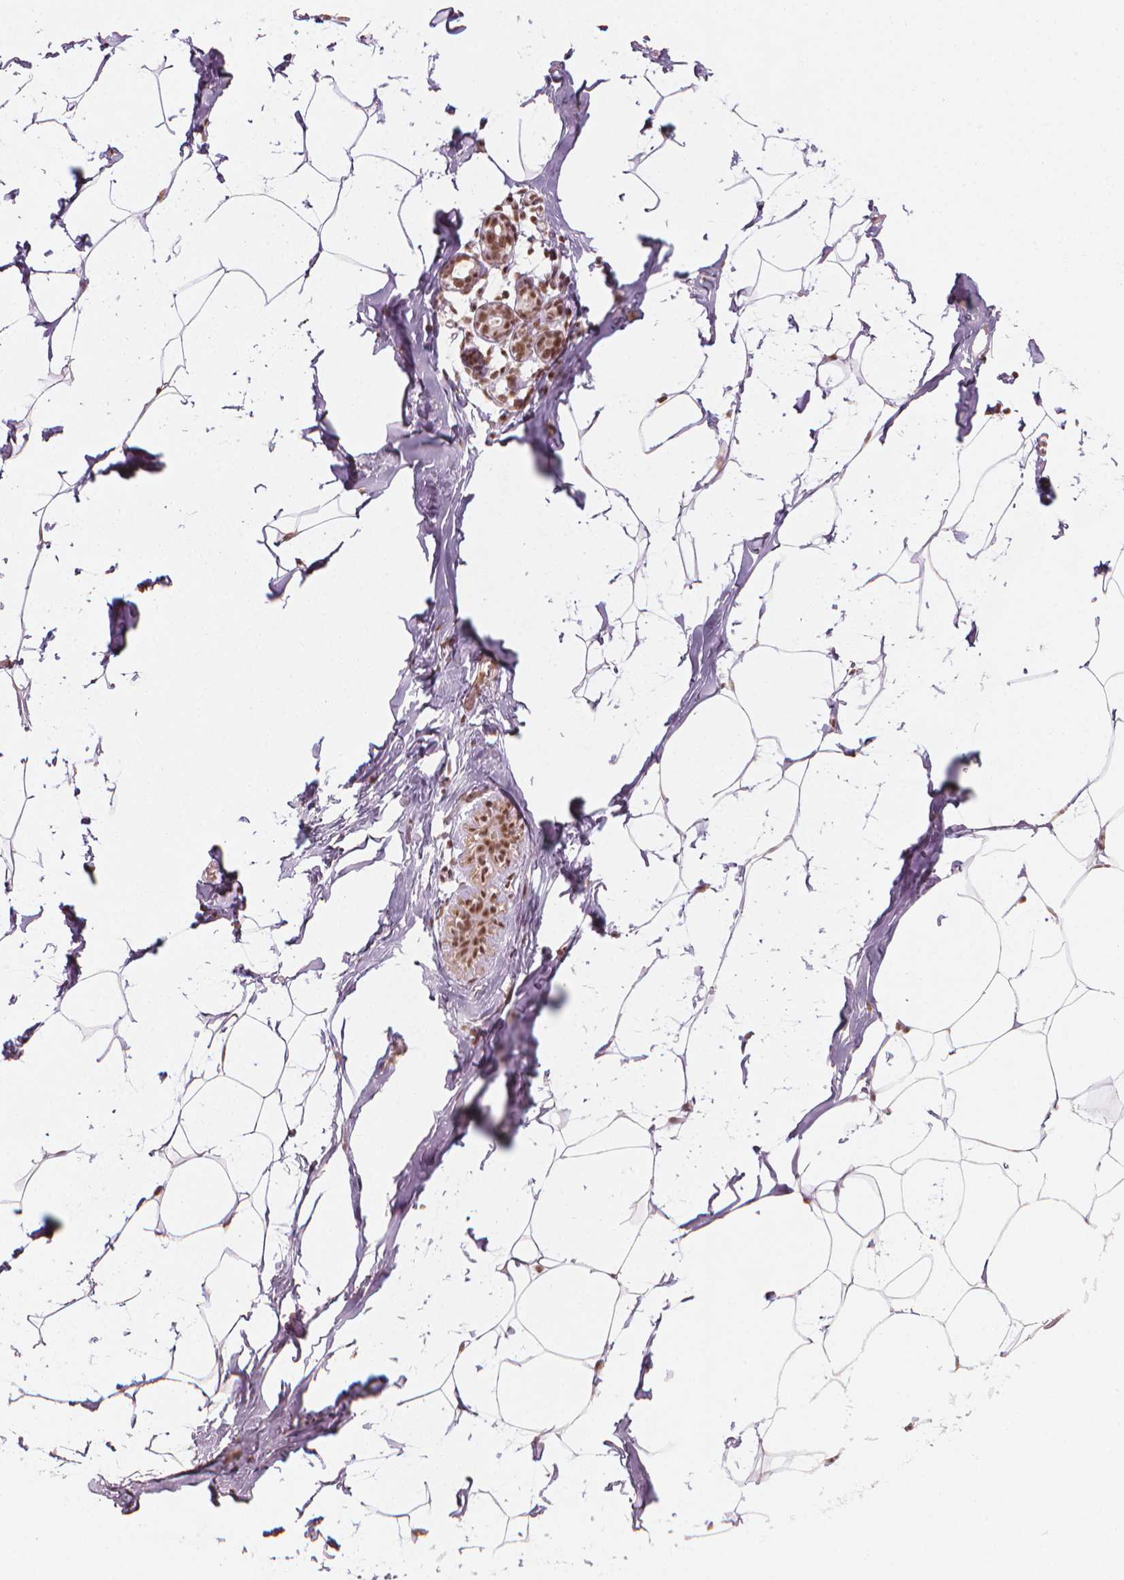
{"staining": {"intensity": "strong", "quantity": ">75%", "location": "nuclear"}, "tissue": "breast", "cell_type": "Adipocytes", "image_type": "normal", "snomed": [{"axis": "morphology", "description": "Normal tissue, NOS"}, {"axis": "topography", "description": "Breast"}], "caption": "Breast was stained to show a protein in brown. There is high levels of strong nuclear expression in about >75% of adipocytes.", "gene": "ELF2", "patient": {"sex": "female", "age": 32}}